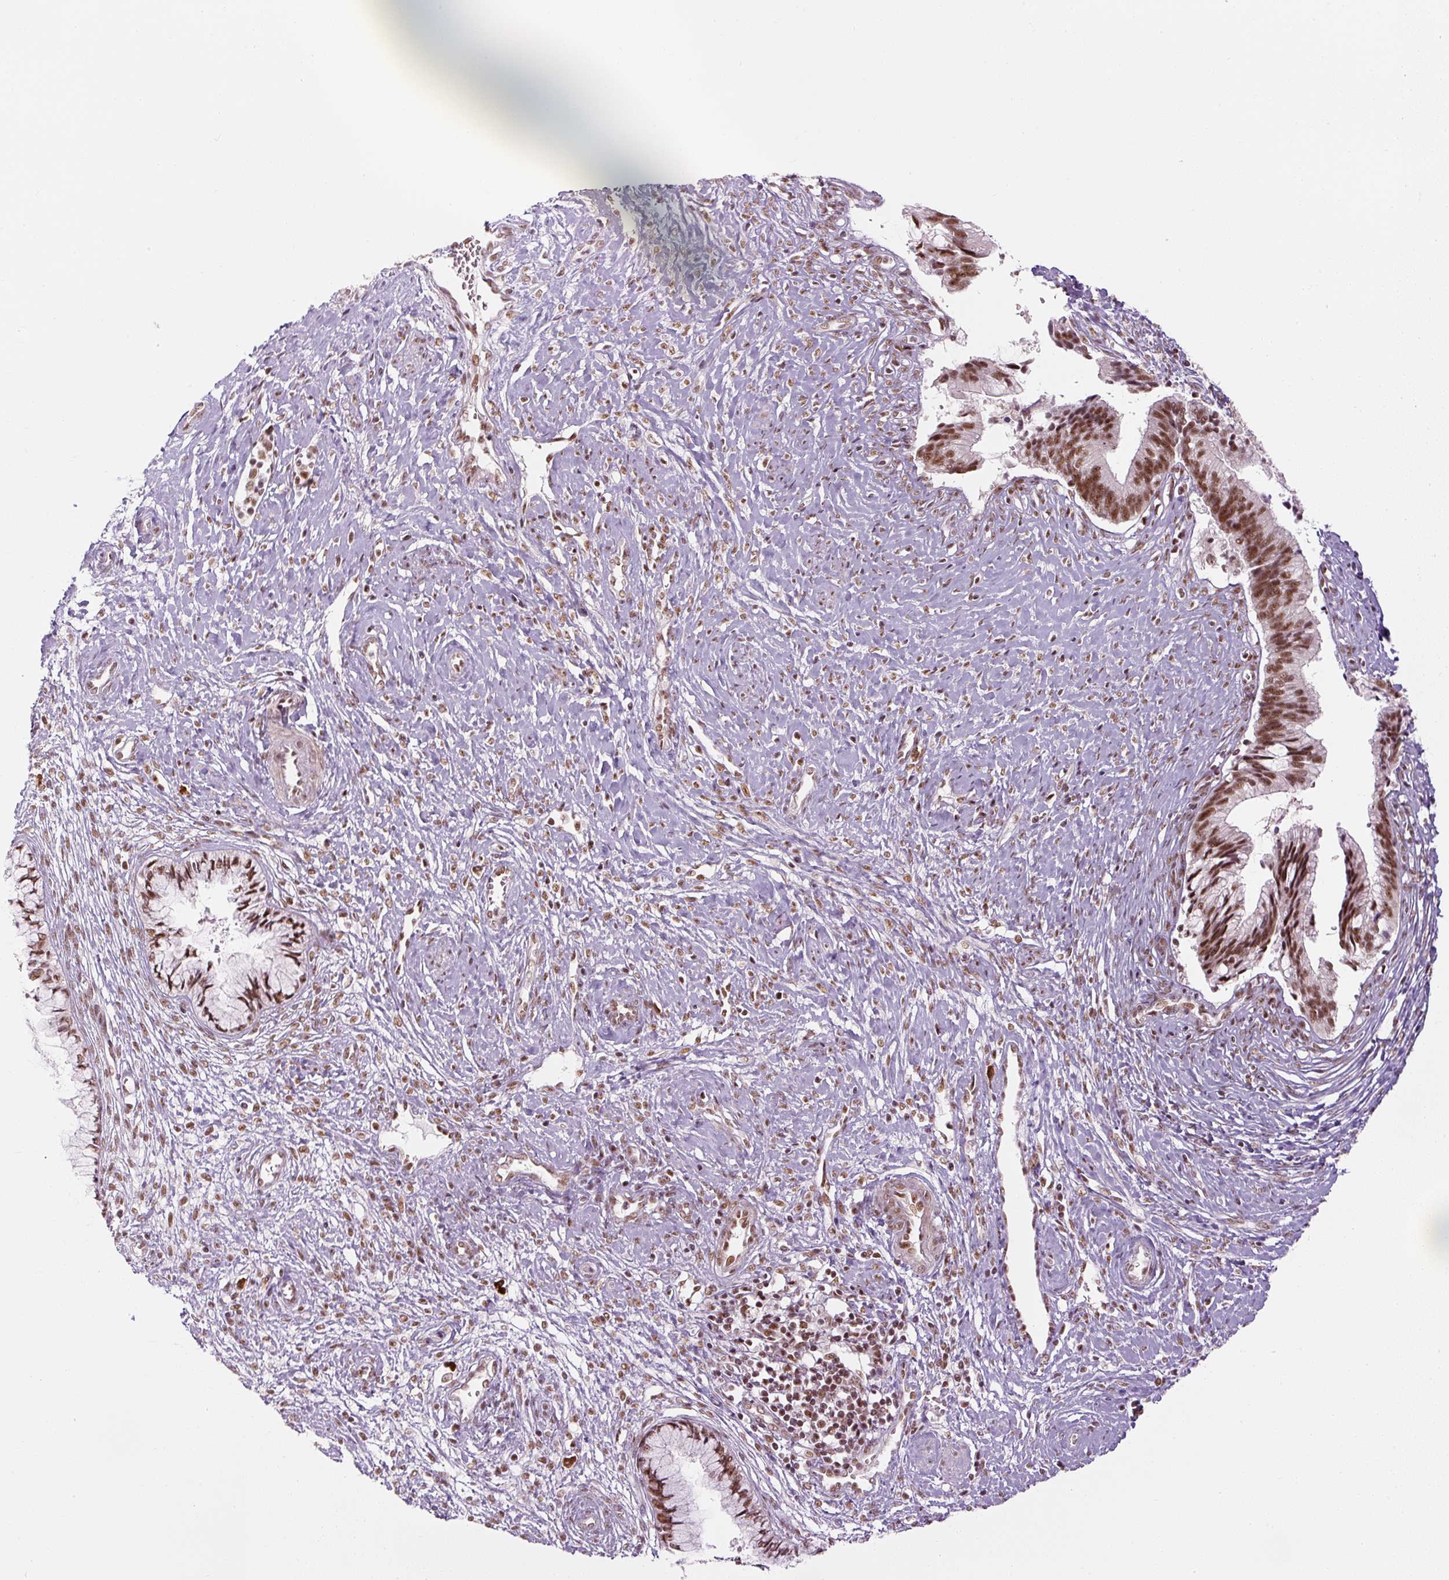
{"staining": {"intensity": "moderate", "quantity": ">75%", "location": "nuclear"}, "tissue": "cervical cancer", "cell_type": "Tumor cells", "image_type": "cancer", "snomed": [{"axis": "morphology", "description": "Adenocarcinoma, NOS"}, {"axis": "topography", "description": "Cervix"}], "caption": "Immunohistochemical staining of cervical adenocarcinoma displays medium levels of moderate nuclear protein staining in approximately >75% of tumor cells.", "gene": "U2AF2", "patient": {"sex": "female", "age": 44}}